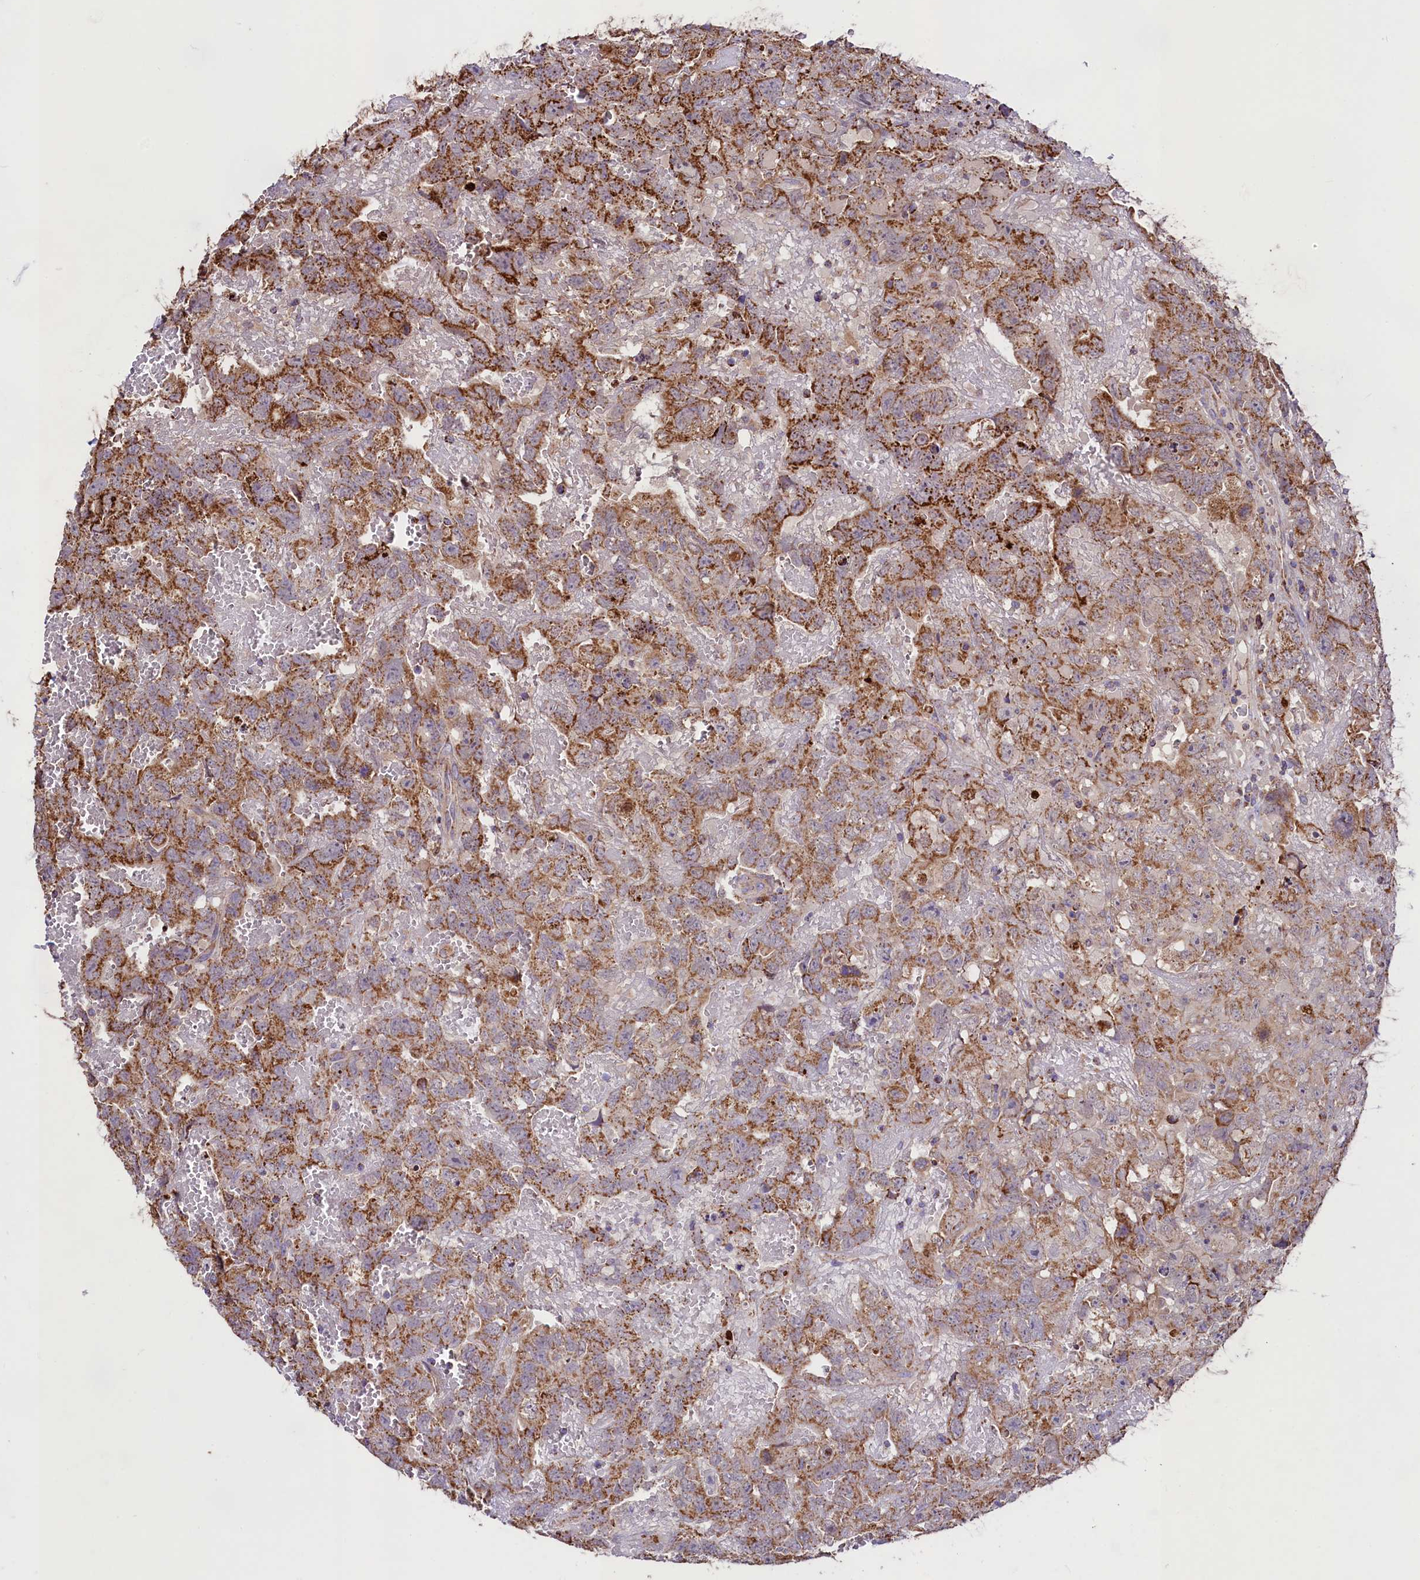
{"staining": {"intensity": "moderate", "quantity": ">75%", "location": "cytoplasmic/membranous"}, "tissue": "testis cancer", "cell_type": "Tumor cells", "image_type": "cancer", "snomed": [{"axis": "morphology", "description": "Carcinoma, Embryonal, NOS"}, {"axis": "topography", "description": "Testis"}], "caption": "This is an image of immunohistochemistry staining of testis embryonal carcinoma, which shows moderate positivity in the cytoplasmic/membranous of tumor cells.", "gene": "STARD5", "patient": {"sex": "male", "age": 45}}